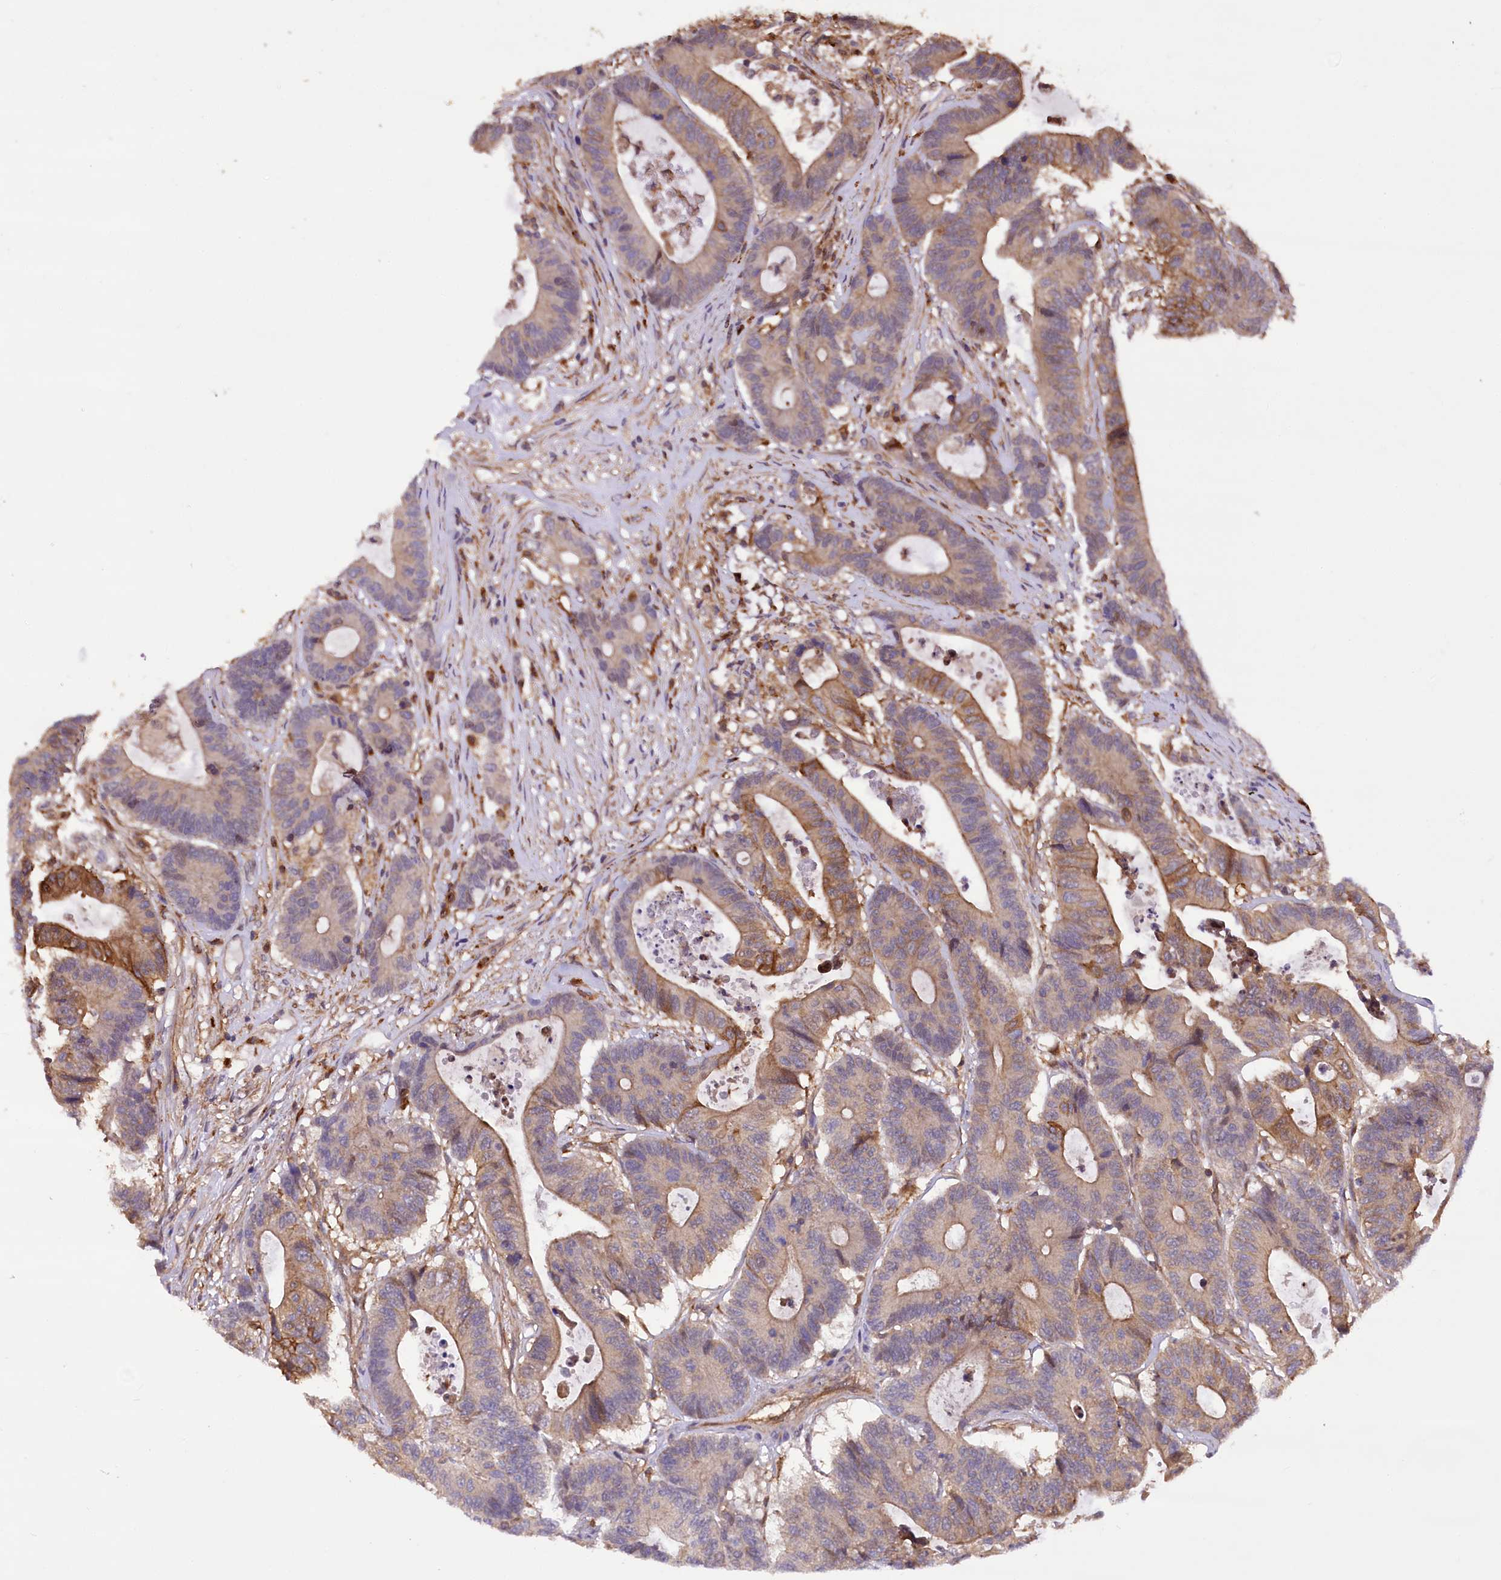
{"staining": {"intensity": "moderate", "quantity": "25%-75%", "location": "cytoplasmic/membranous"}, "tissue": "colorectal cancer", "cell_type": "Tumor cells", "image_type": "cancer", "snomed": [{"axis": "morphology", "description": "Adenocarcinoma, NOS"}, {"axis": "topography", "description": "Colon"}], "caption": "This micrograph demonstrates colorectal cancer stained with immunohistochemistry (IHC) to label a protein in brown. The cytoplasmic/membranous of tumor cells show moderate positivity for the protein. Nuclei are counter-stained blue.", "gene": "DPP3", "patient": {"sex": "female", "age": 84}}